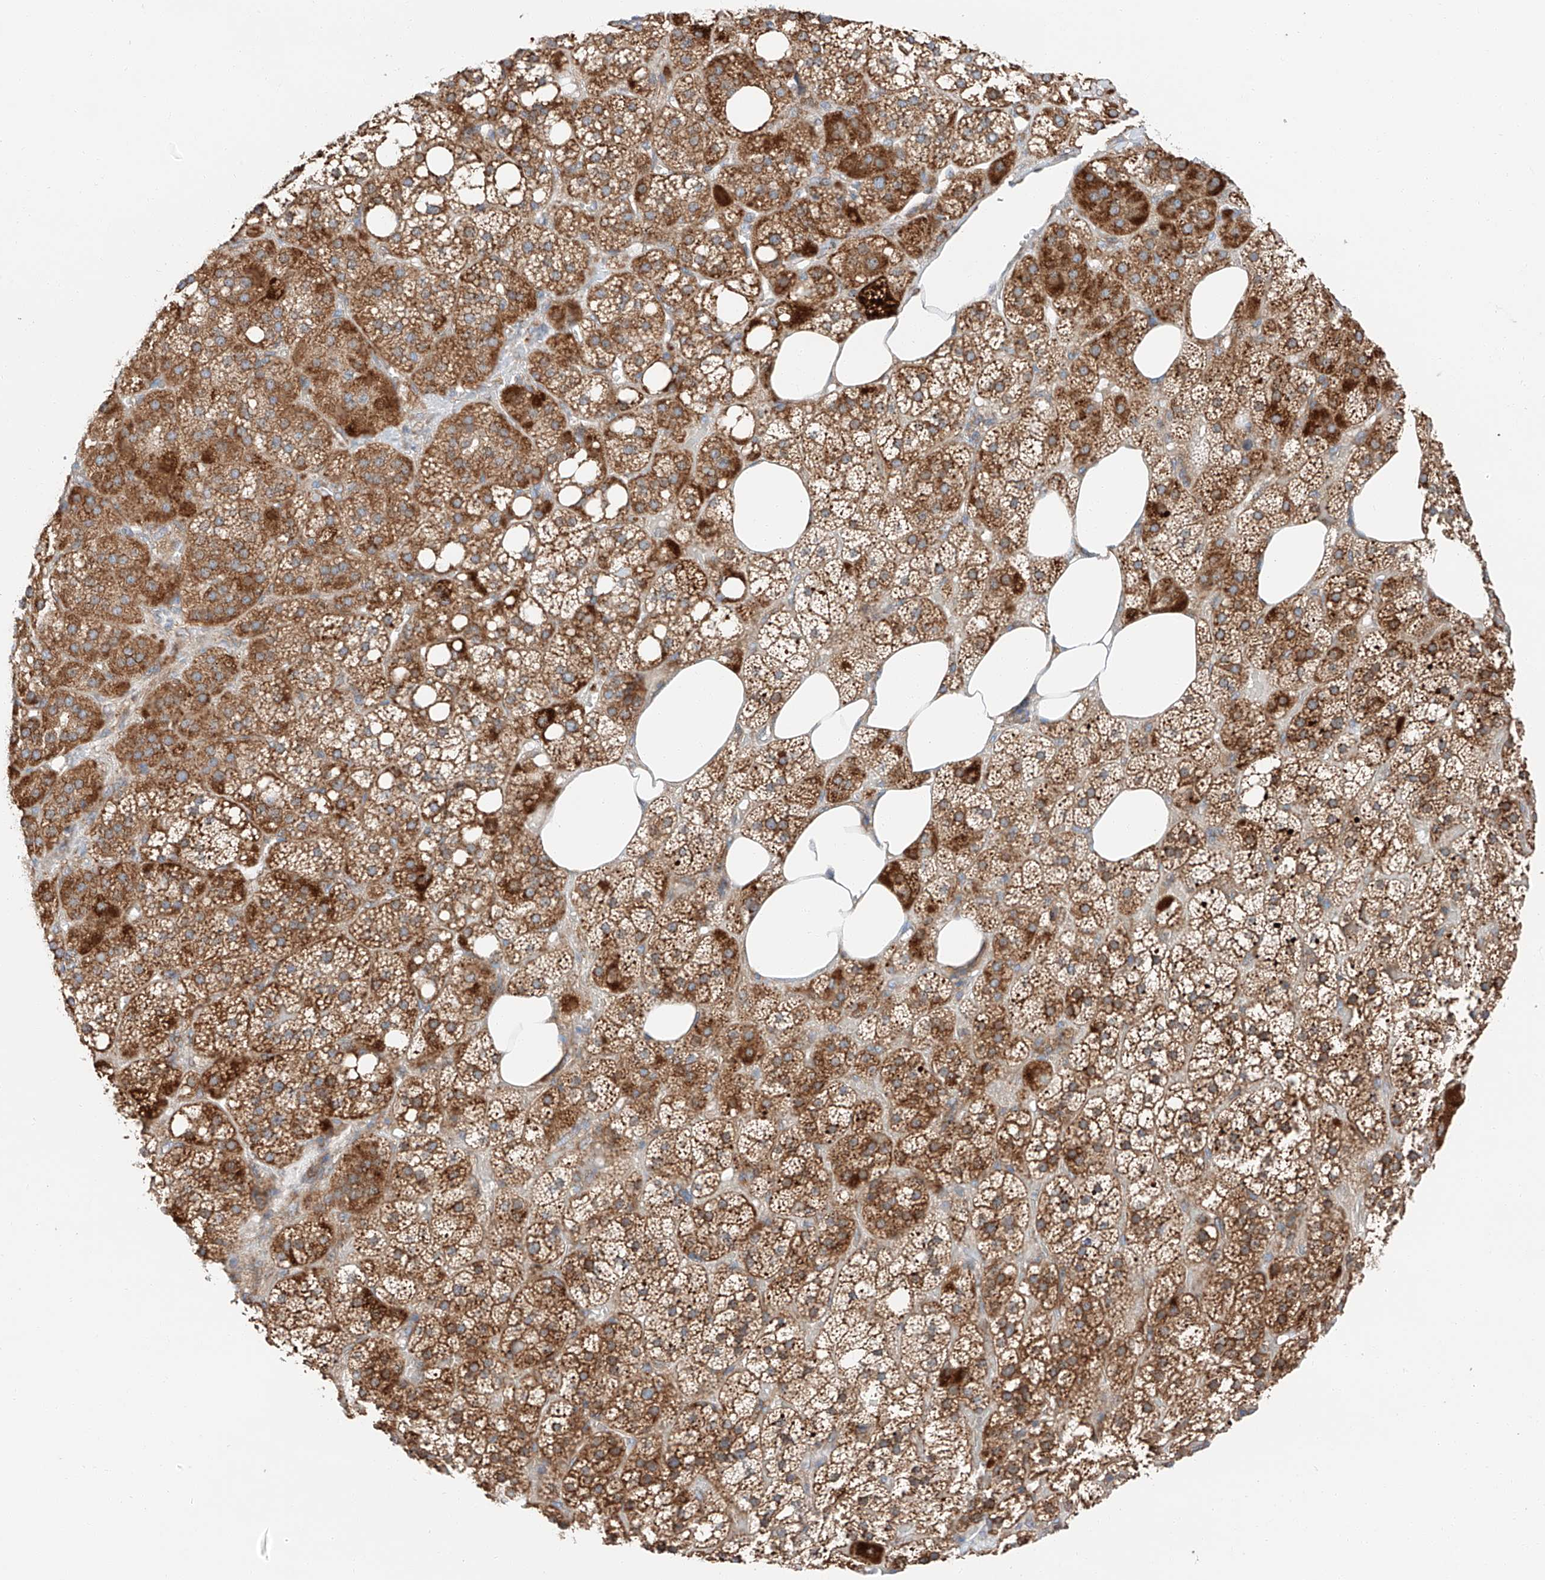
{"staining": {"intensity": "strong", "quantity": ">75%", "location": "cytoplasmic/membranous"}, "tissue": "adrenal gland", "cell_type": "Glandular cells", "image_type": "normal", "snomed": [{"axis": "morphology", "description": "Normal tissue, NOS"}, {"axis": "topography", "description": "Adrenal gland"}], "caption": "Protein staining by immunohistochemistry demonstrates strong cytoplasmic/membranous positivity in about >75% of glandular cells in normal adrenal gland. (Brightfield microscopy of DAB IHC at high magnification).", "gene": "ZC3H15", "patient": {"sex": "female", "age": 59}}